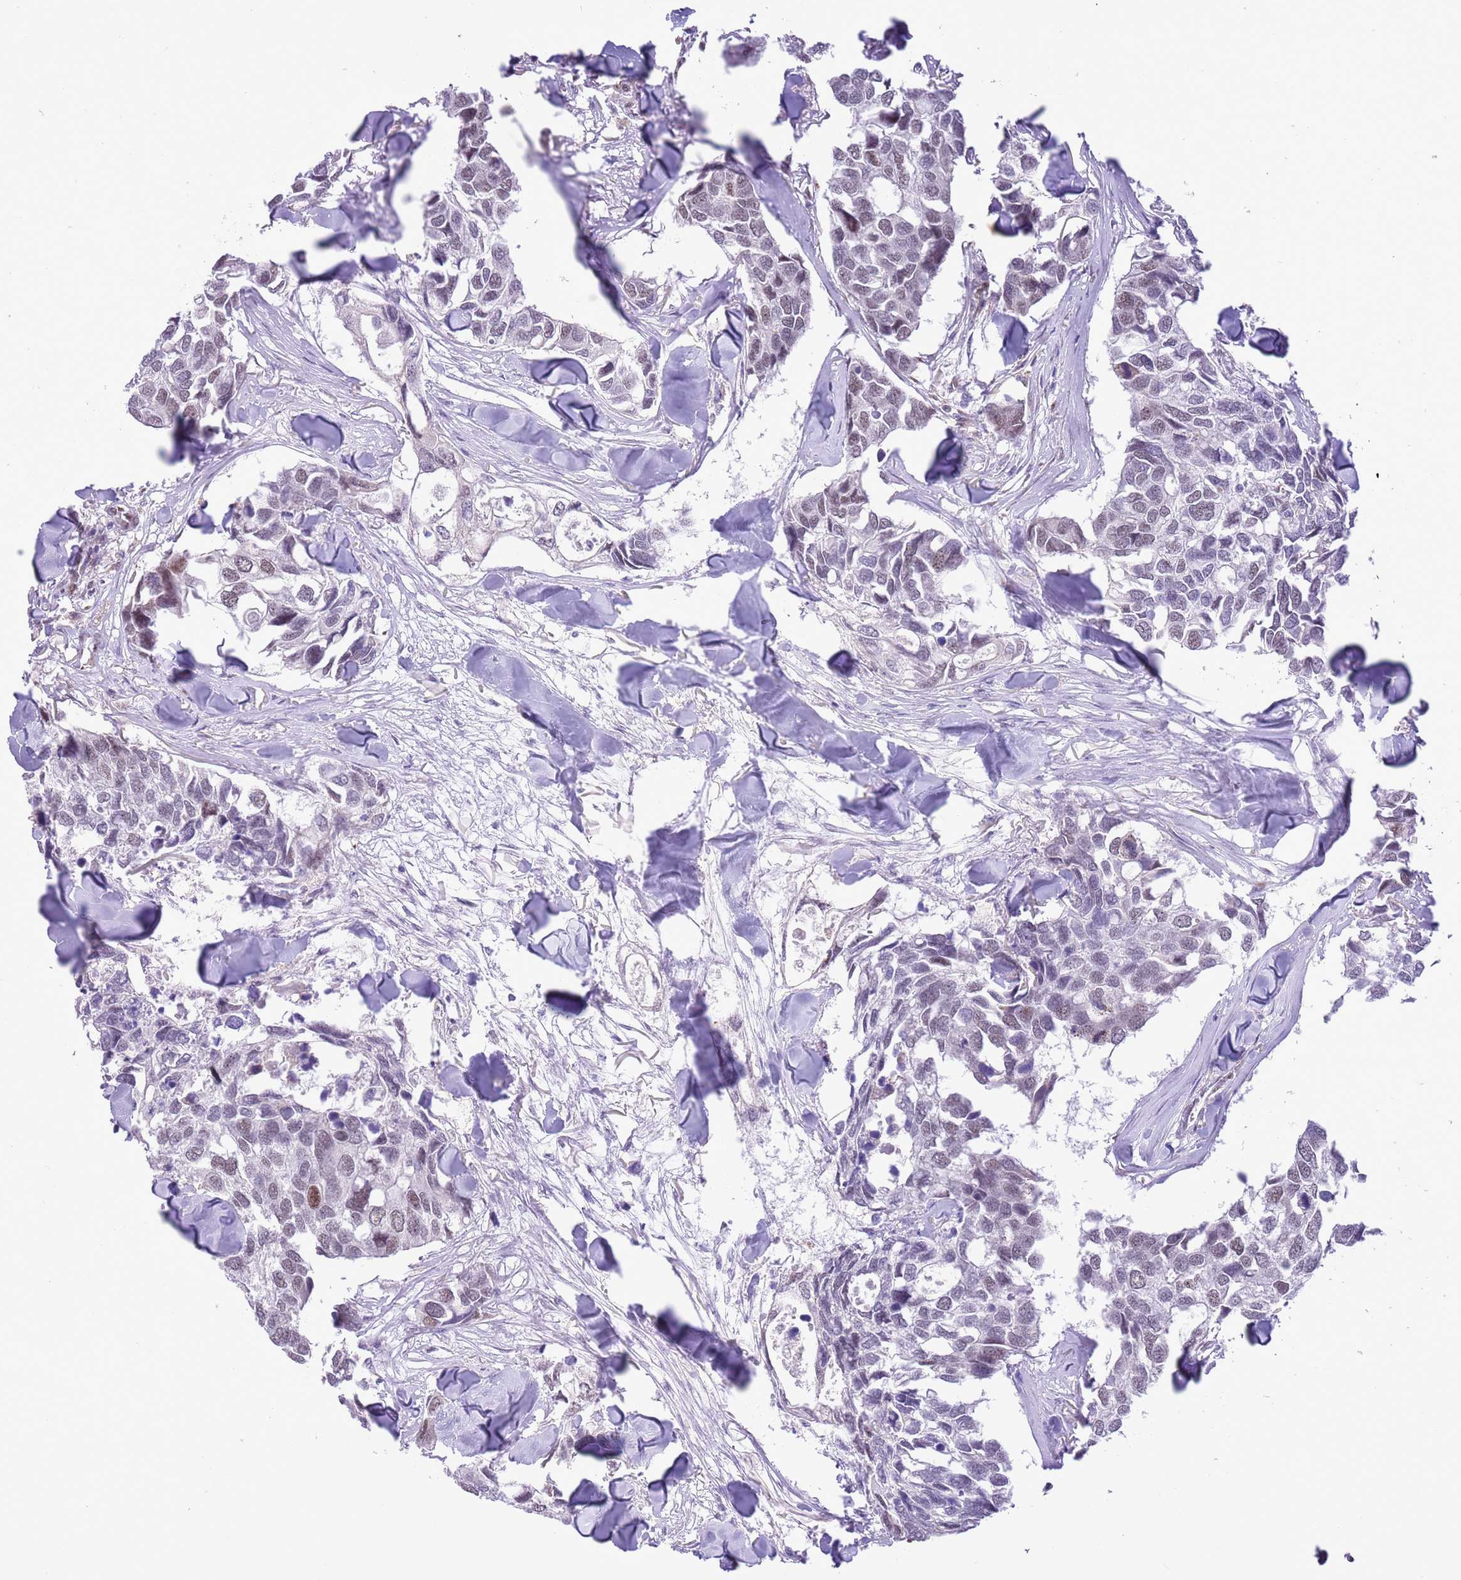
{"staining": {"intensity": "weak", "quantity": "25%-75%", "location": "nuclear"}, "tissue": "breast cancer", "cell_type": "Tumor cells", "image_type": "cancer", "snomed": [{"axis": "morphology", "description": "Duct carcinoma"}, {"axis": "topography", "description": "Breast"}], "caption": "The micrograph reveals immunohistochemical staining of invasive ductal carcinoma (breast). There is weak nuclear staining is identified in approximately 25%-75% of tumor cells. The protein is stained brown, and the nuclei are stained in blue (DAB IHC with brightfield microscopy, high magnification).", "gene": "ZNF576", "patient": {"sex": "female", "age": 83}}